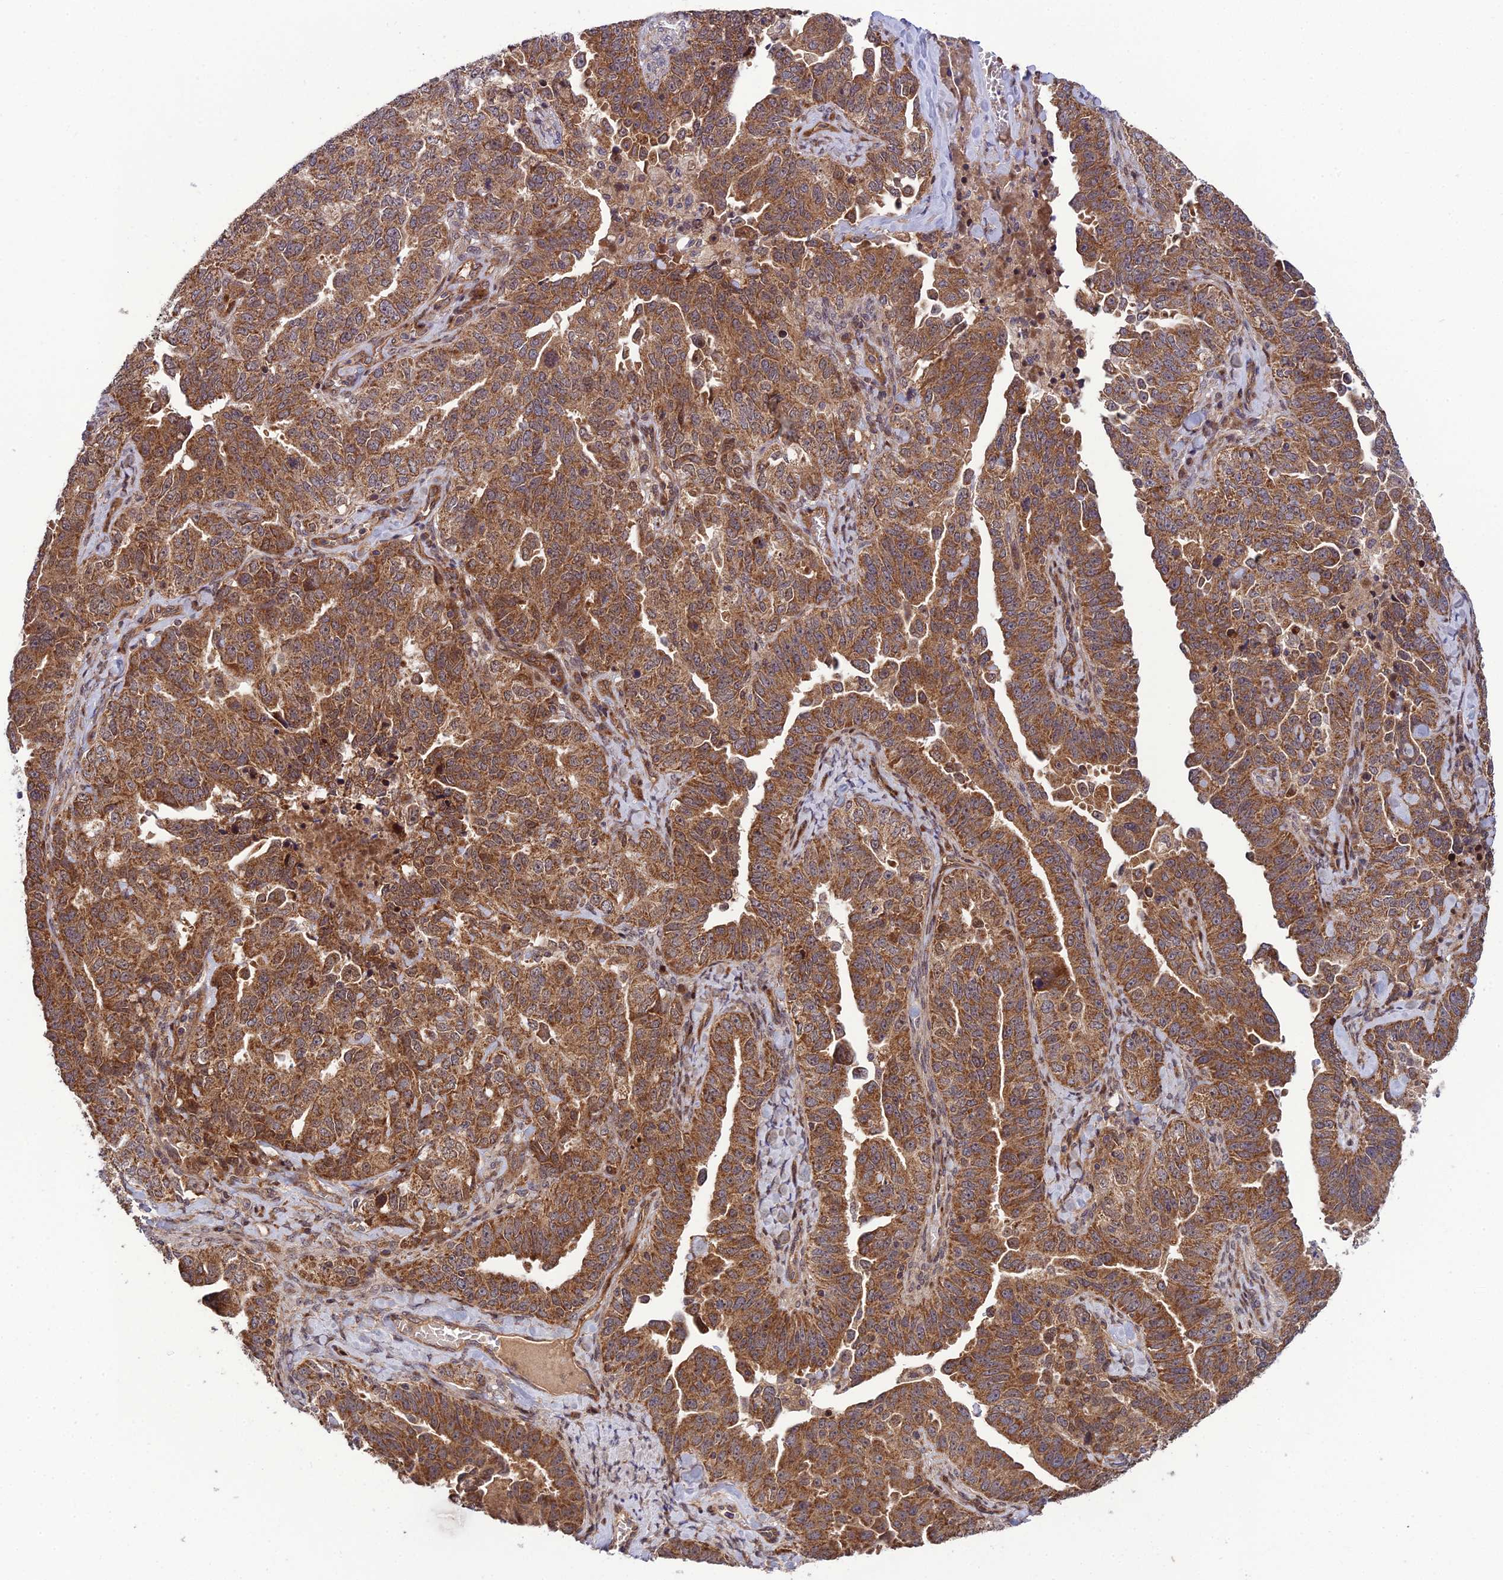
{"staining": {"intensity": "moderate", "quantity": ">75%", "location": "cytoplasmic/membranous"}, "tissue": "ovarian cancer", "cell_type": "Tumor cells", "image_type": "cancer", "snomed": [{"axis": "morphology", "description": "Carcinoma, endometroid"}, {"axis": "topography", "description": "Ovary"}], "caption": "Immunohistochemistry staining of ovarian cancer (endometroid carcinoma), which exhibits medium levels of moderate cytoplasmic/membranous expression in about >75% of tumor cells indicating moderate cytoplasmic/membranous protein positivity. The staining was performed using DAB (brown) for protein detection and nuclei were counterstained in hematoxylin (blue).", "gene": "PLEKHG2", "patient": {"sex": "female", "age": 62}}